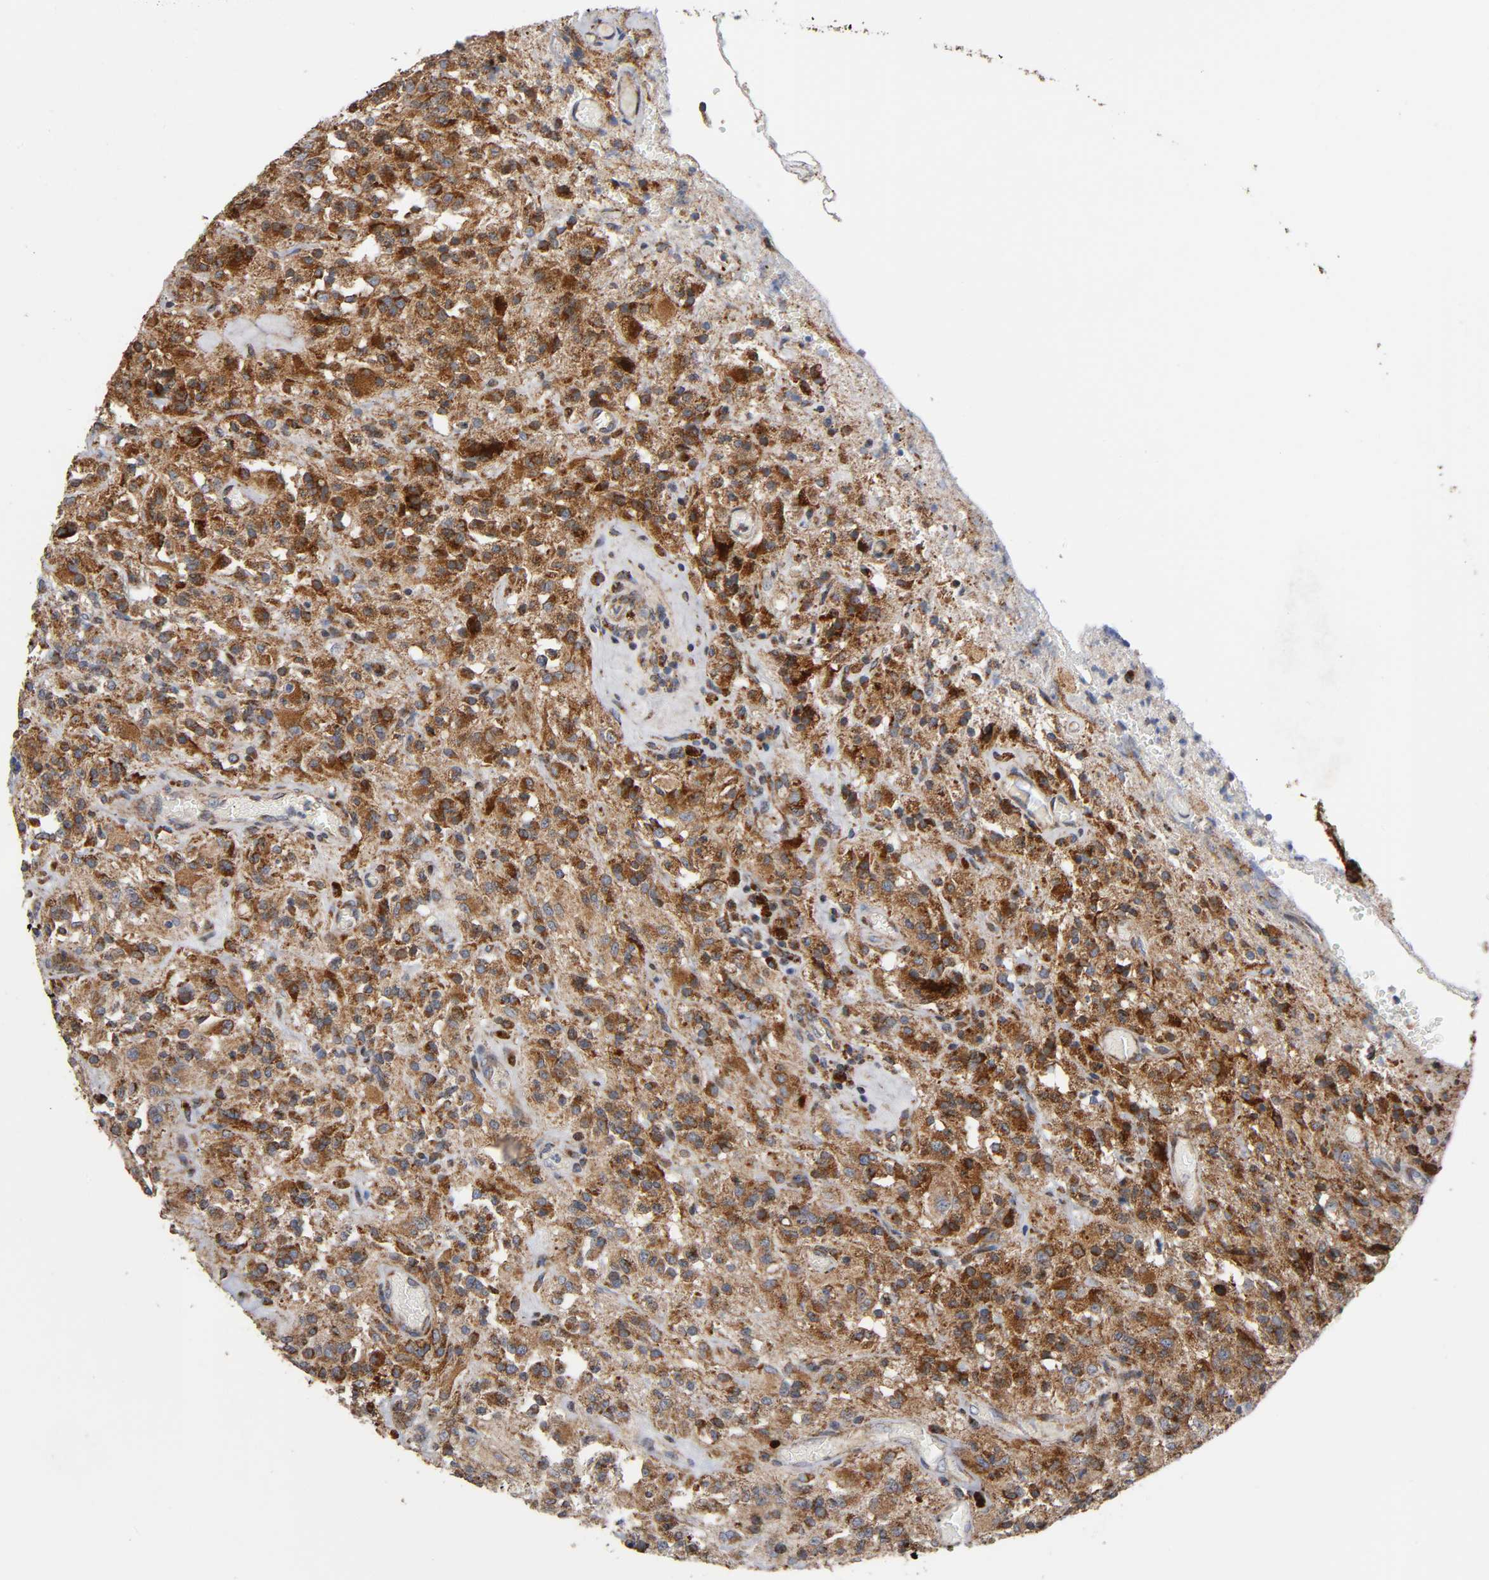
{"staining": {"intensity": "strong", "quantity": "25%-75%", "location": "cytoplasmic/membranous"}, "tissue": "glioma", "cell_type": "Tumor cells", "image_type": "cancer", "snomed": [{"axis": "morphology", "description": "Normal tissue, NOS"}, {"axis": "morphology", "description": "Glioma, malignant, High grade"}, {"axis": "topography", "description": "Cerebral cortex"}], "caption": "Immunohistochemistry image of neoplastic tissue: human high-grade glioma (malignant) stained using immunohistochemistry exhibits high levels of strong protein expression localized specifically in the cytoplasmic/membranous of tumor cells, appearing as a cytoplasmic/membranous brown color.", "gene": "MAP3K1", "patient": {"sex": "male", "age": 56}}